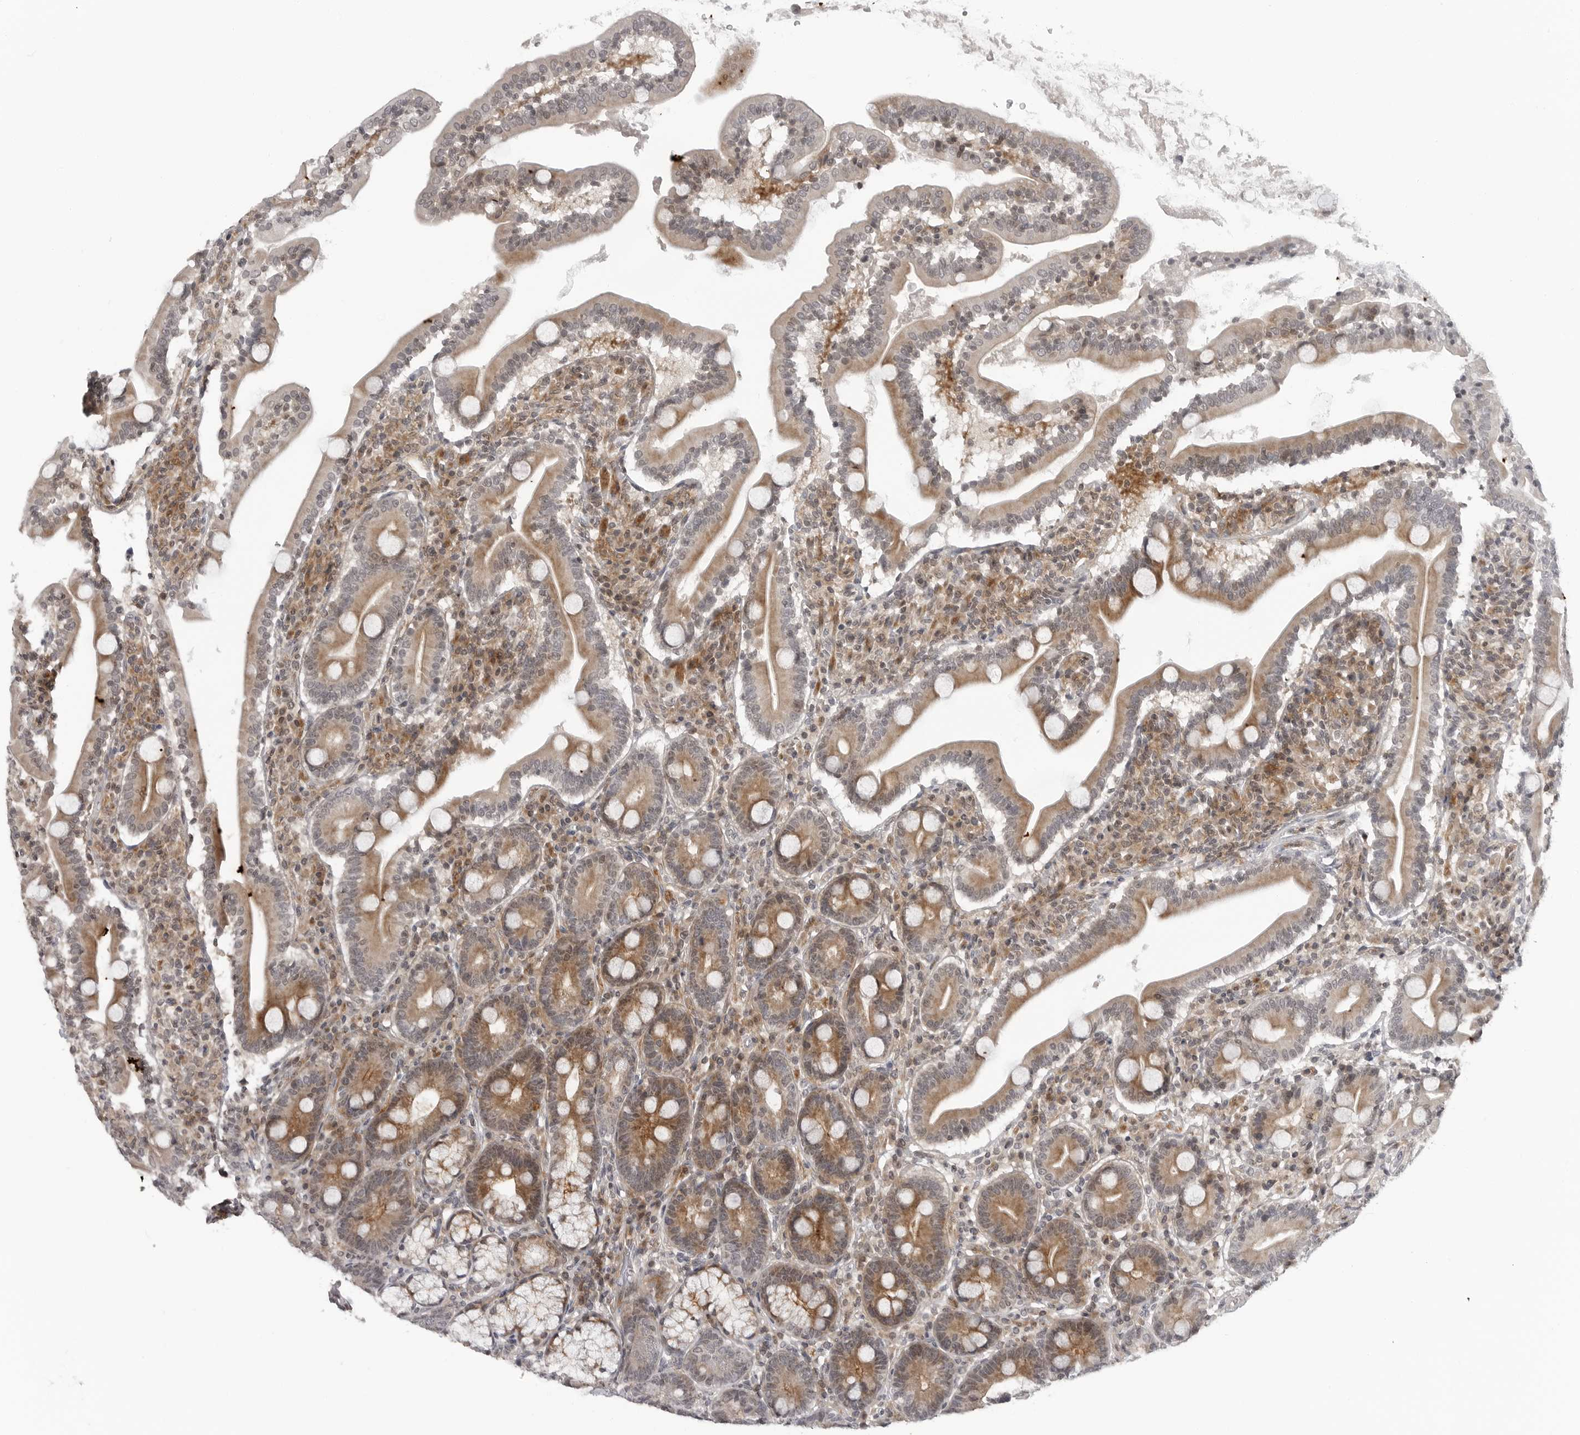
{"staining": {"intensity": "moderate", "quantity": ">75%", "location": "cytoplasmic/membranous"}, "tissue": "duodenum", "cell_type": "Glandular cells", "image_type": "normal", "snomed": [{"axis": "morphology", "description": "Normal tissue, NOS"}, {"axis": "topography", "description": "Duodenum"}], "caption": "Unremarkable duodenum reveals moderate cytoplasmic/membranous positivity in about >75% of glandular cells.", "gene": "ADAMTS5", "patient": {"sex": "male", "age": 35}}